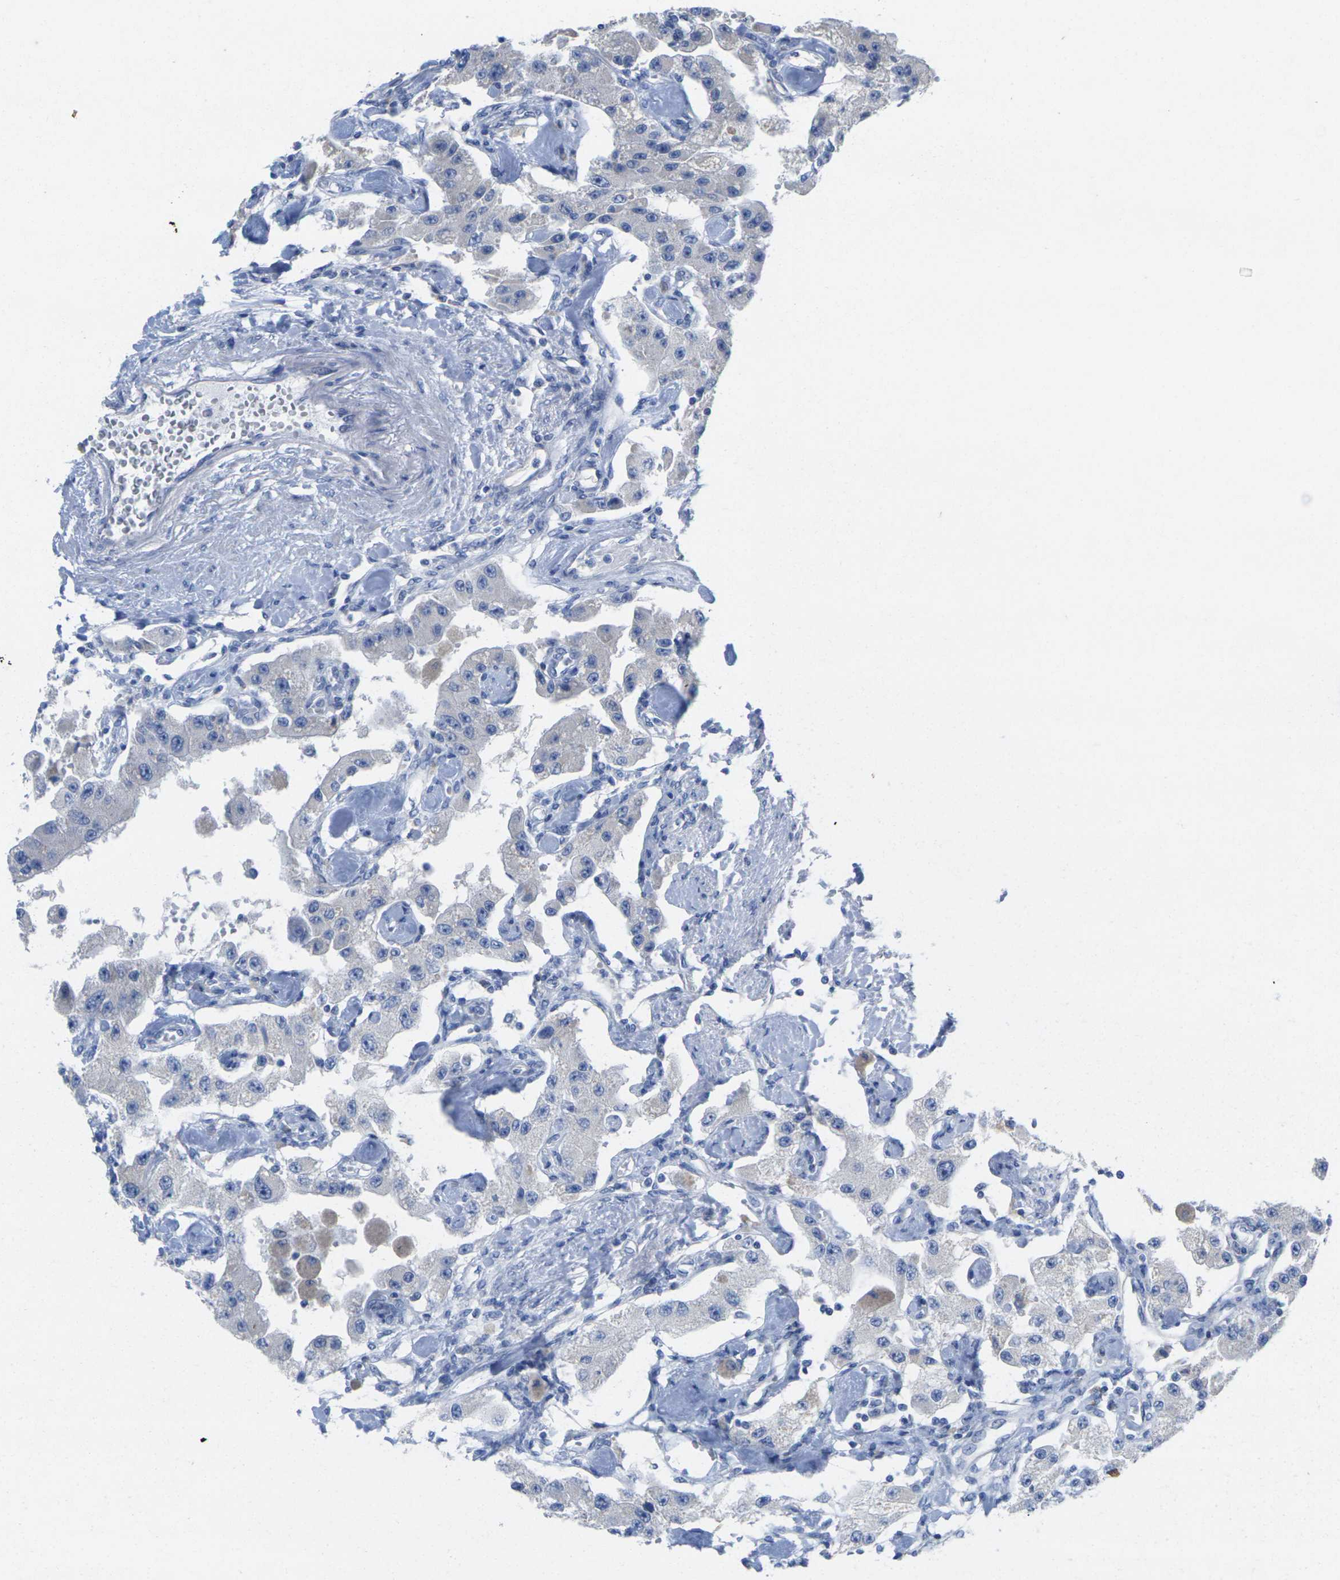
{"staining": {"intensity": "negative", "quantity": "none", "location": "none"}, "tissue": "carcinoid", "cell_type": "Tumor cells", "image_type": "cancer", "snomed": [{"axis": "morphology", "description": "Carcinoid, malignant, NOS"}, {"axis": "topography", "description": "Pancreas"}], "caption": "A micrograph of malignant carcinoid stained for a protein reveals no brown staining in tumor cells. Brightfield microscopy of immunohistochemistry stained with DAB (3,3'-diaminobenzidine) (brown) and hematoxylin (blue), captured at high magnification.", "gene": "TNNI3", "patient": {"sex": "male", "age": 41}}